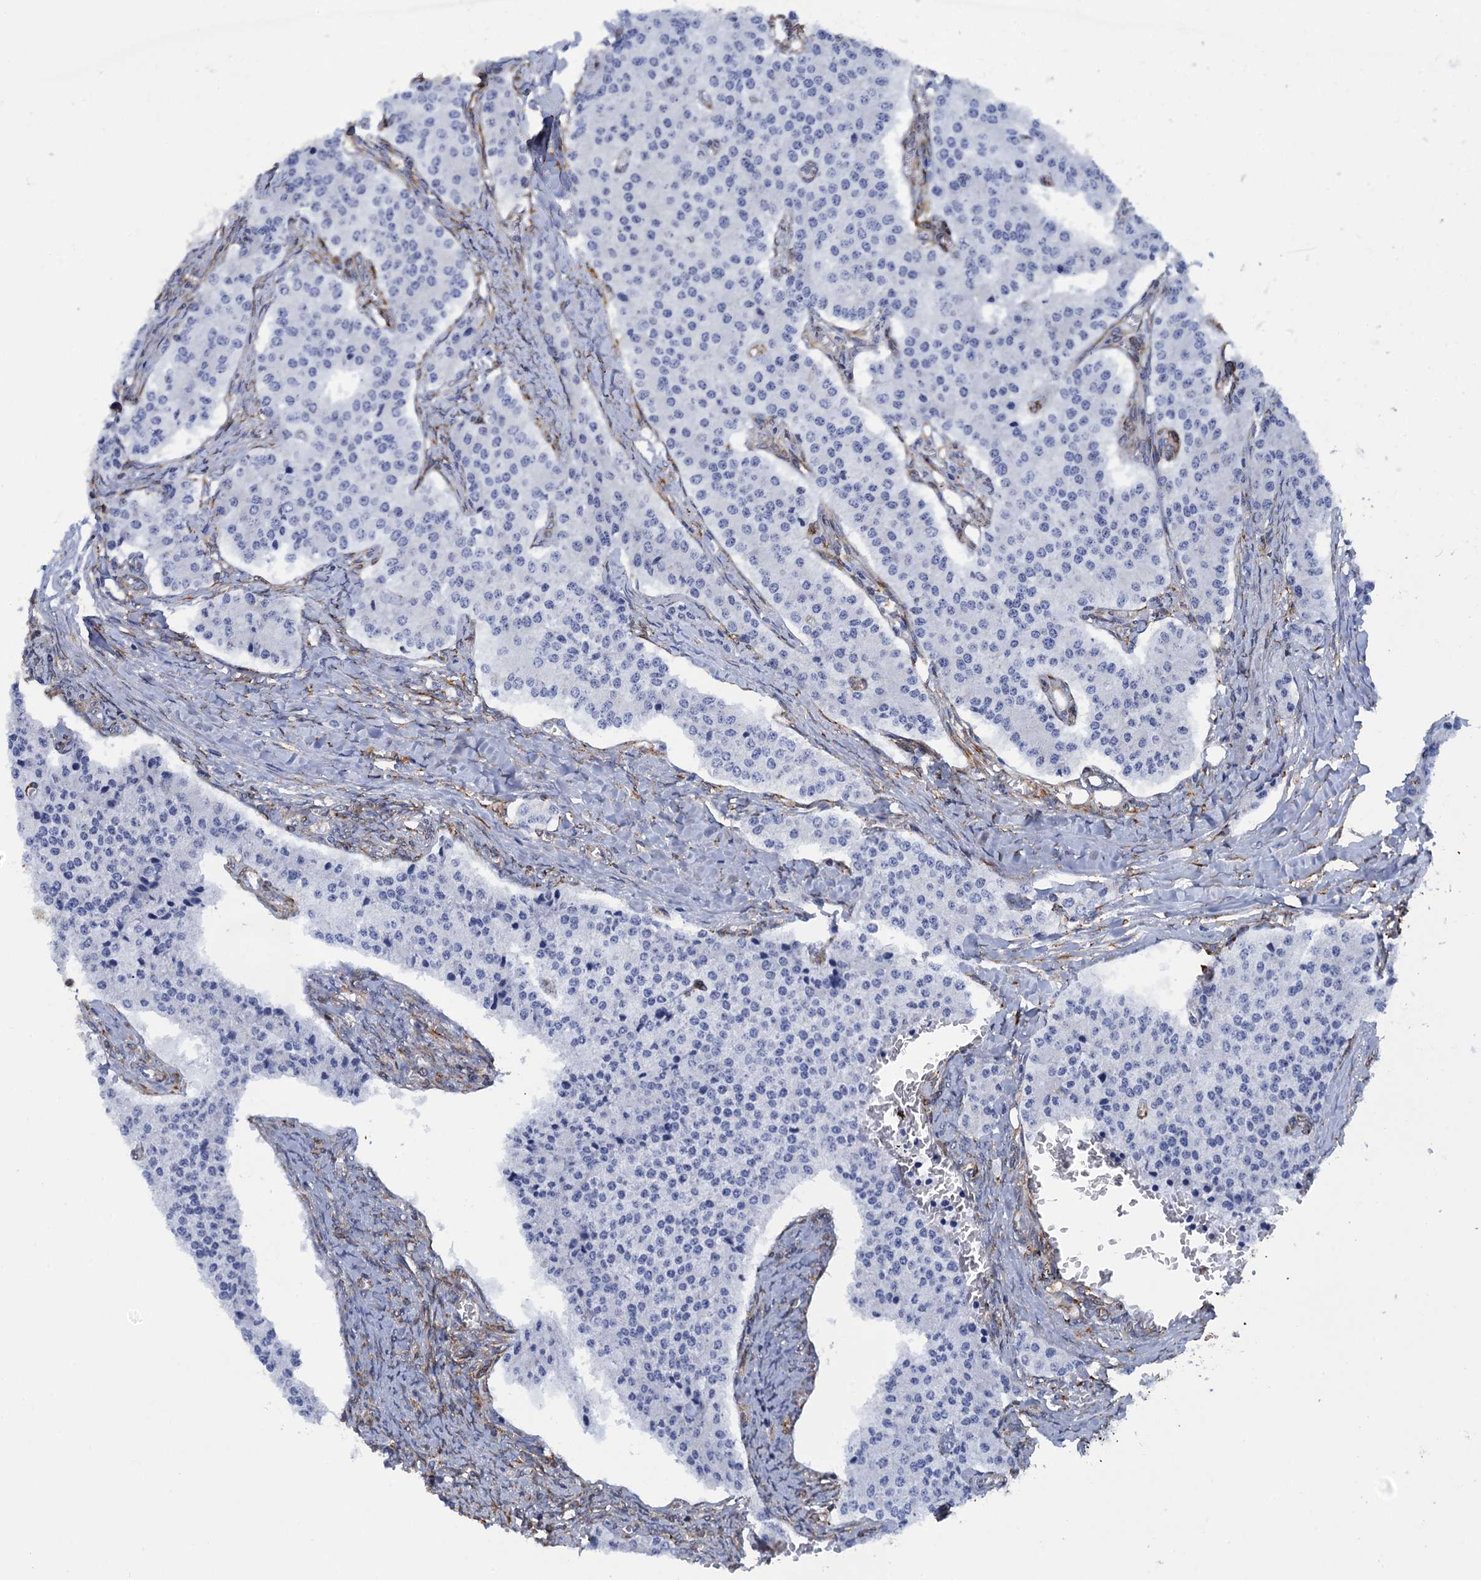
{"staining": {"intensity": "negative", "quantity": "none", "location": "none"}, "tissue": "carcinoid", "cell_type": "Tumor cells", "image_type": "cancer", "snomed": [{"axis": "morphology", "description": "Carcinoid, malignant, NOS"}, {"axis": "topography", "description": "Colon"}], "caption": "Photomicrograph shows no protein staining in tumor cells of carcinoid tissue. (Brightfield microscopy of DAB (3,3'-diaminobenzidine) immunohistochemistry at high magnification).", "gene": "POGLUT3", "patient": {"sex": "female", "age": 52}}